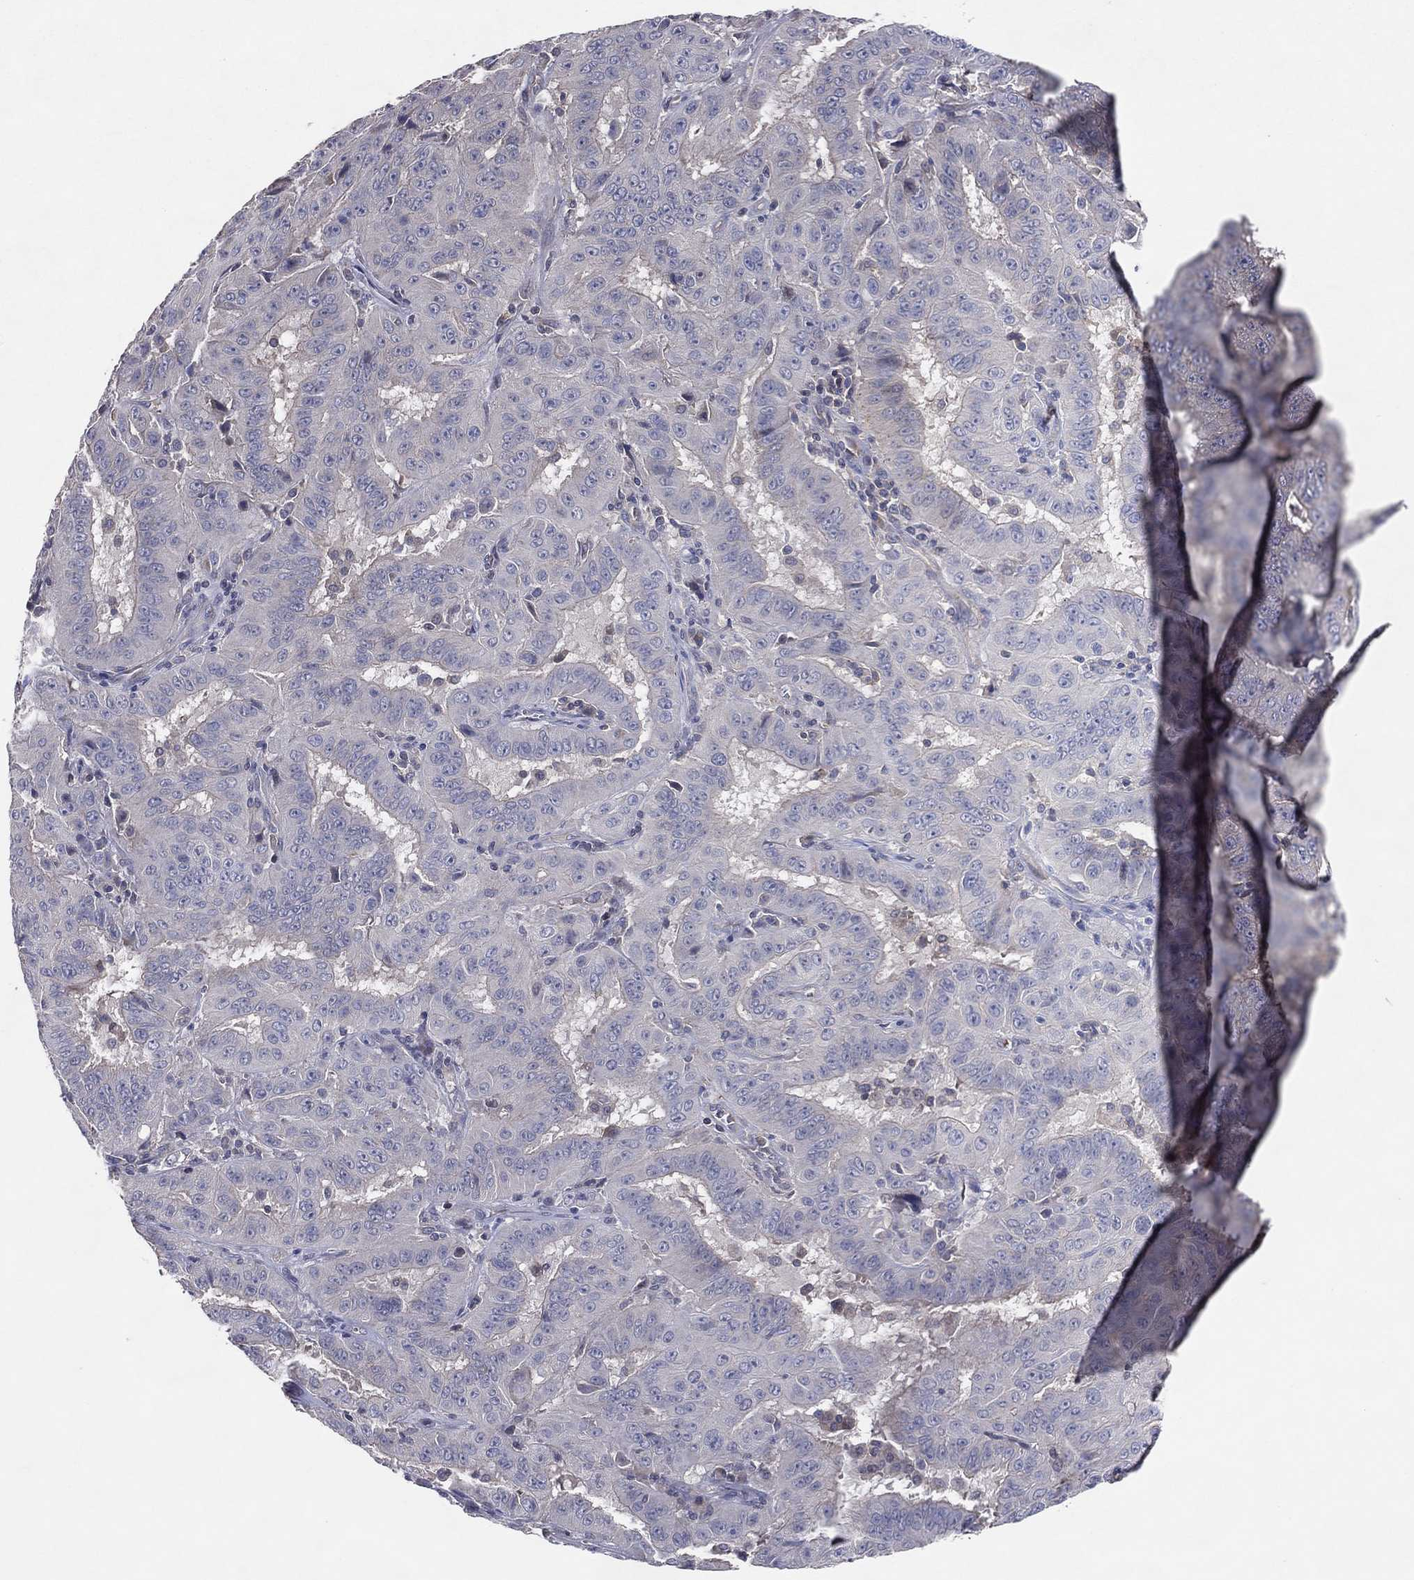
{"staining": {"intensity": "negative", "quantity": "none", "location": "none"}, "tissue": "pancreatic cancer", "cell_type": "Tumor cells", "image_type": "cancer", "snomed": [{"axis": "morphology", "description": "Adenocarcinoma, NOS"}, {"axis": "topography", "description": "Pancreas"}], "caption": "Pancreatic adenocarcinoma was stained to show a protein in brown. There is no significant expression in tumor cells. The staining is performed using DAB brown chromogen with nuclei counter-stained in using hematoxylin.", "gene": "DNAH7", "patient": {"sex": "male", "age": 63}}